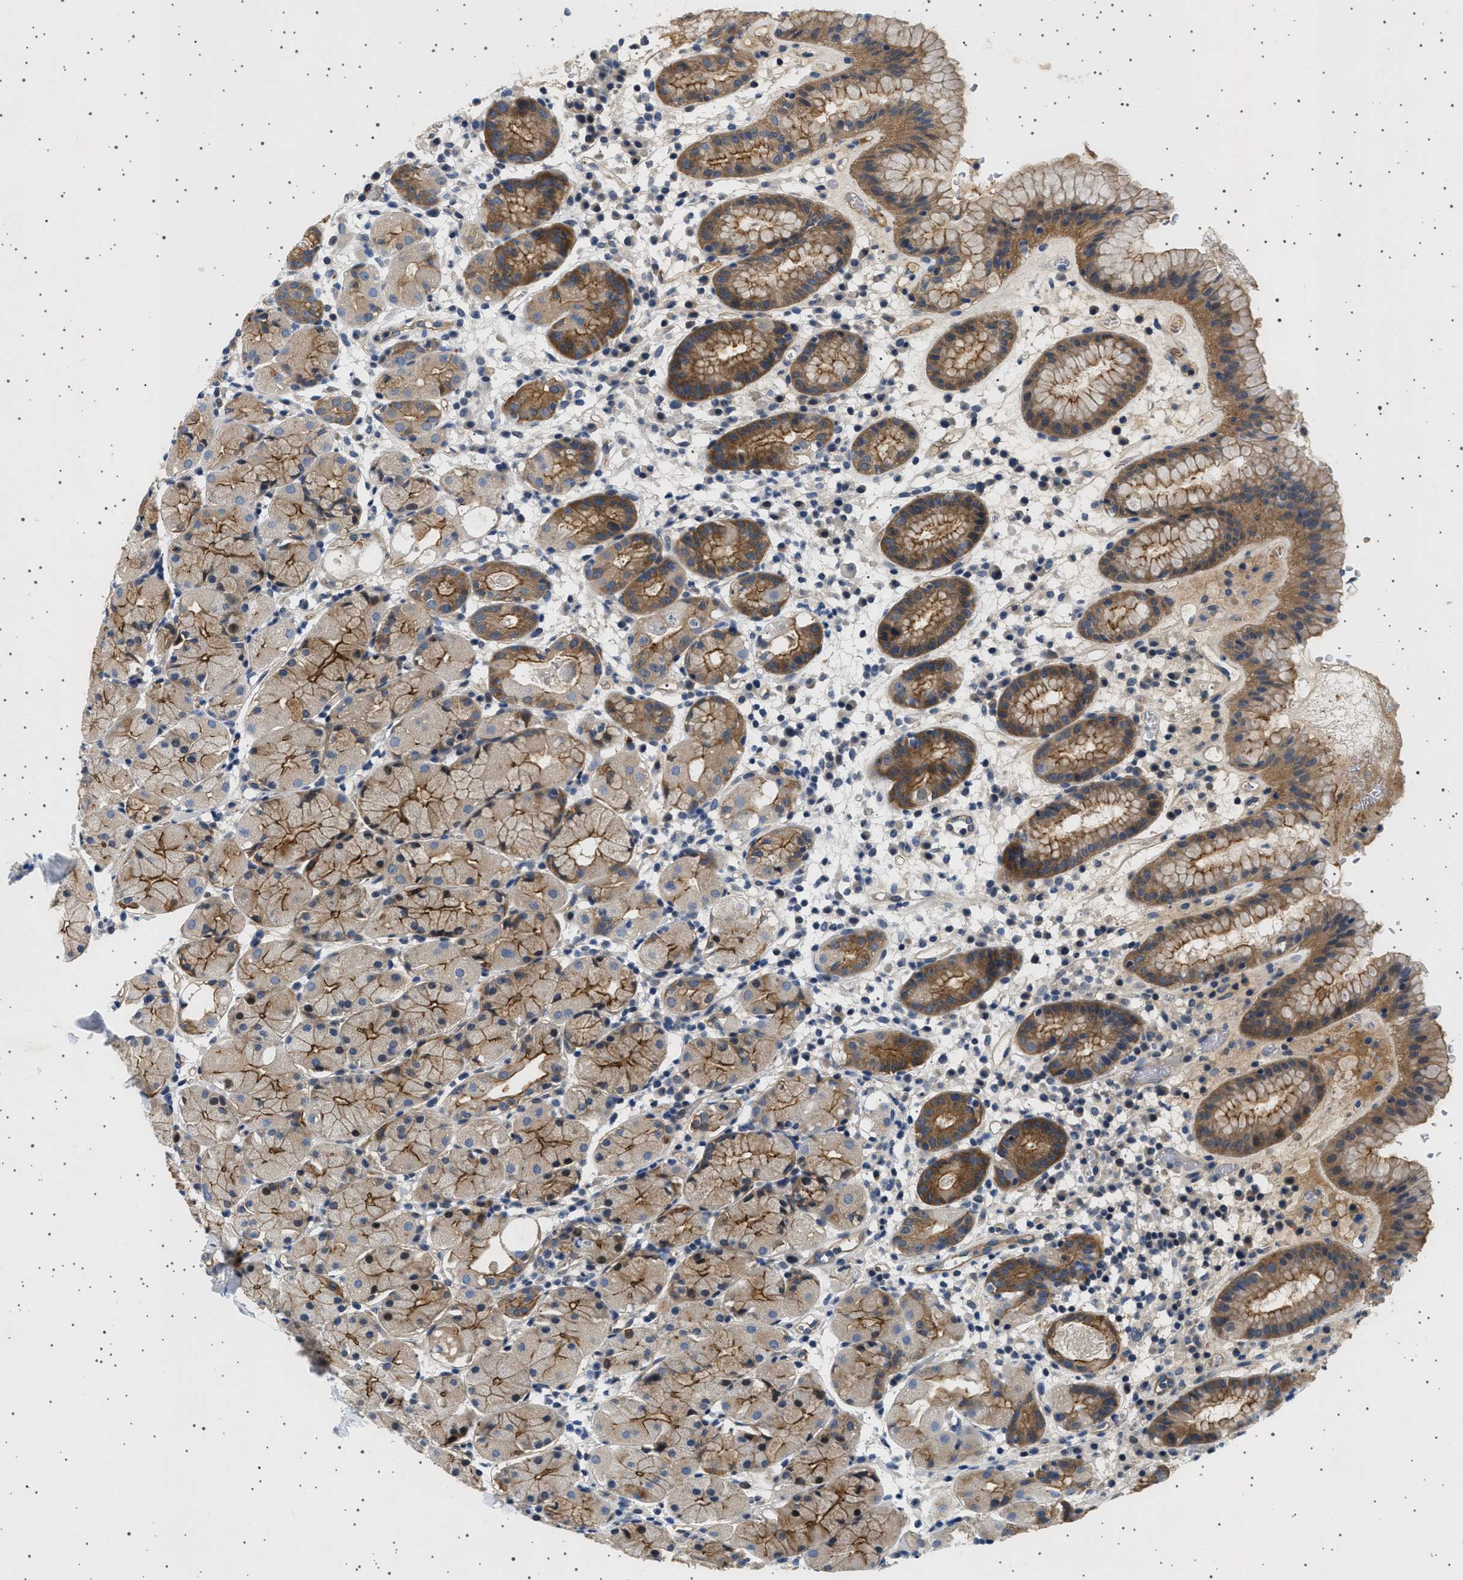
{"staining": {"intensity": "moderate", "quantity": ">75%", "location": "cytoplasmic/membranous"}, "tissue": "stomach", "cell_type": "Glandular cells", "image_type": "normal", "snomed": [{"axis": "morphology", "description": "Normal tissue, NOS"}, {"axis": "topography", "description": "Stomach"}, {"axis": "topography", "description": "Stomach, lower"}], "caption": "Protein positivity by immunohistochemistry (IHC) demonstrates moderate cytoplasmic/membranous expression in about >75% of glandular cells in unremarkable stomach. (DAB = brown stain, brightfield microscopy at high magnification).", "gene": "PLPP6", "patient": {"sex": "female", "age": 75}}